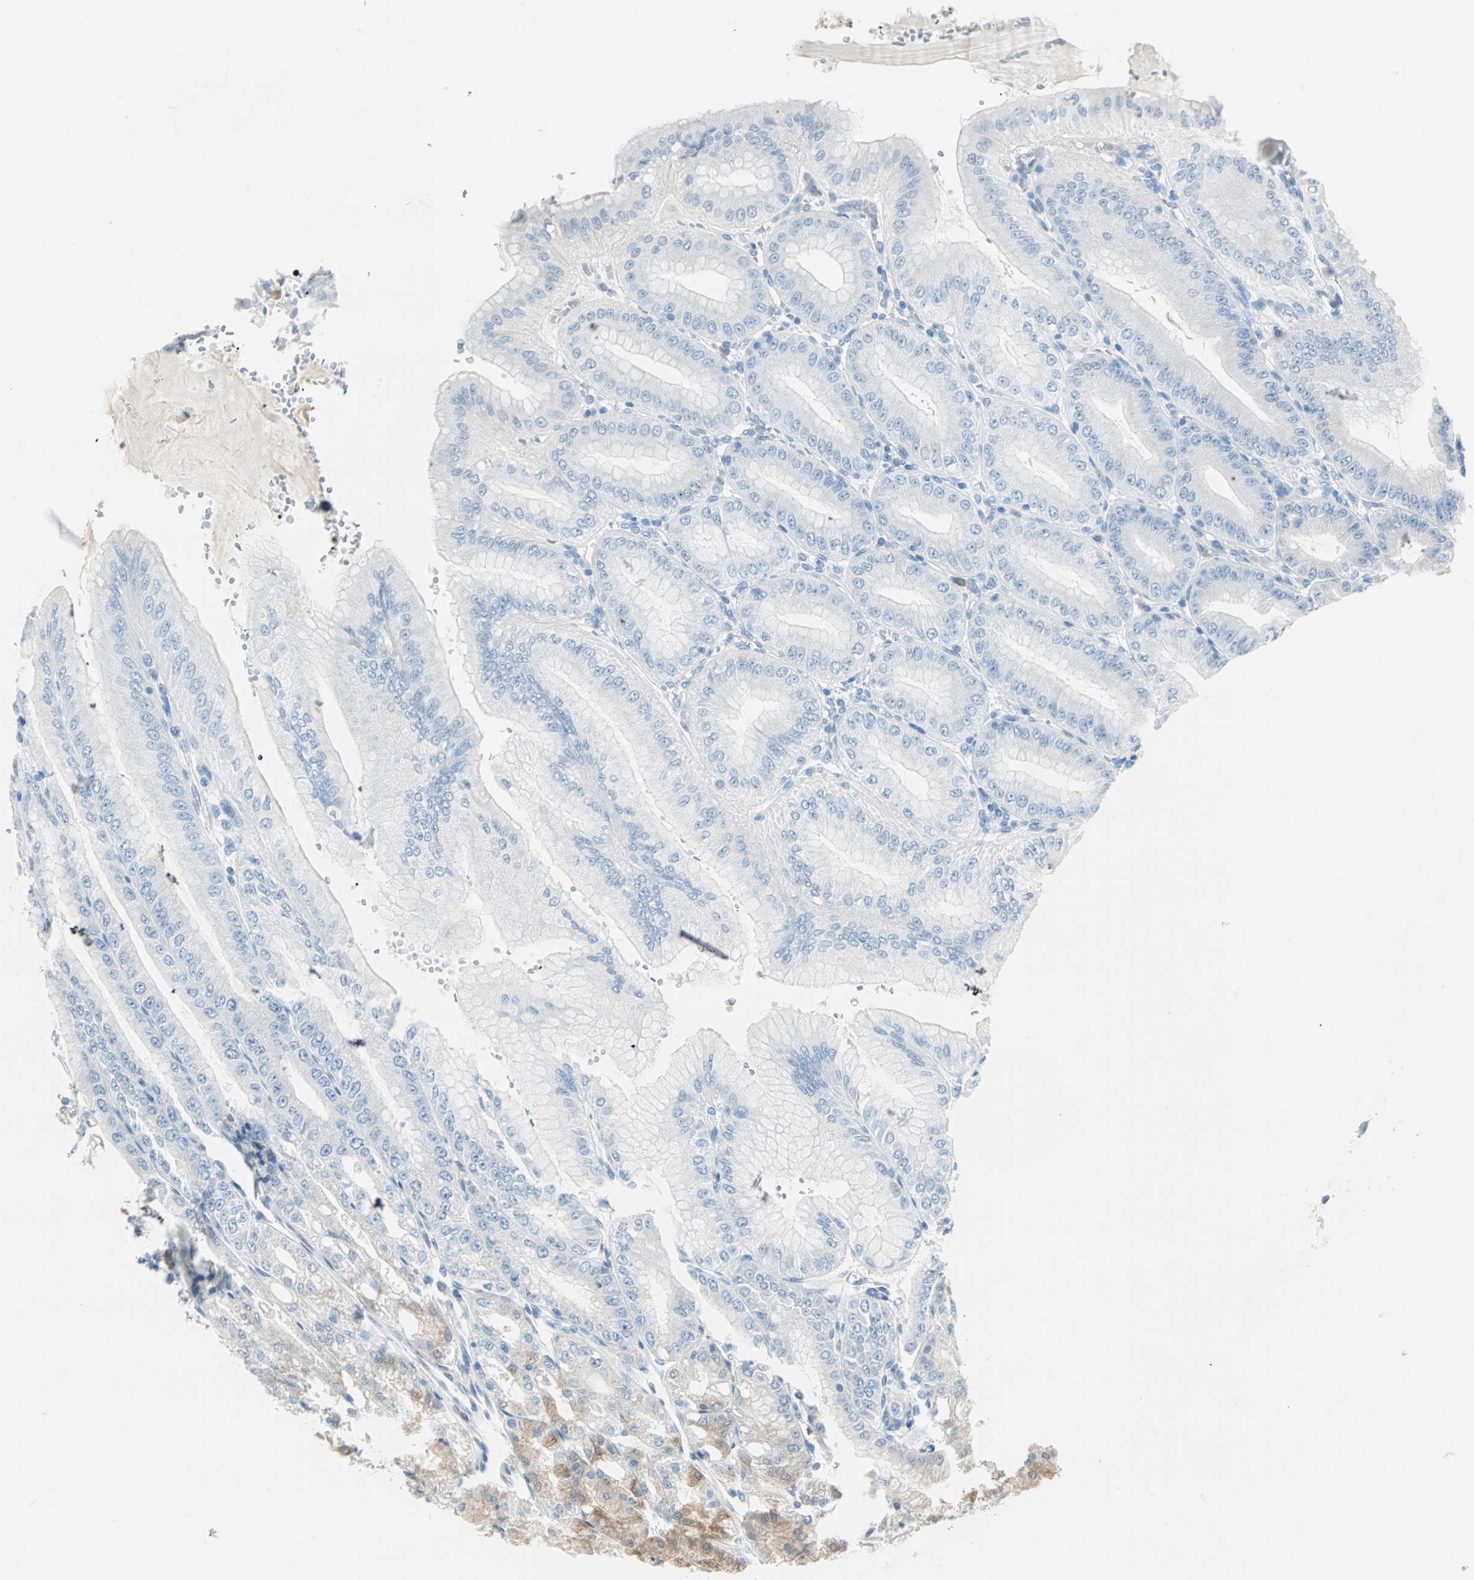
{"staining": {"intensity": "strong", "quantity": "<25%", "location": "cytoplasmic/membranous"}, "tissue": "stomach", "cell_type": "Glandular cells", "image_type": "normal", "snomed": [{"axis": "morphology", "description": "Normal tissue, NOS"}, {"axis": "topography", "description": "Stomach, lower"}], "caption": "An image of stomach stained for a protein reveals strong cytoplasmic/membranous brown staining in glandular cells. (IHC, brightfield microscopy, high magnification).", "gene": "ATF6", "patient": {"sex": "male", "age": 71}}